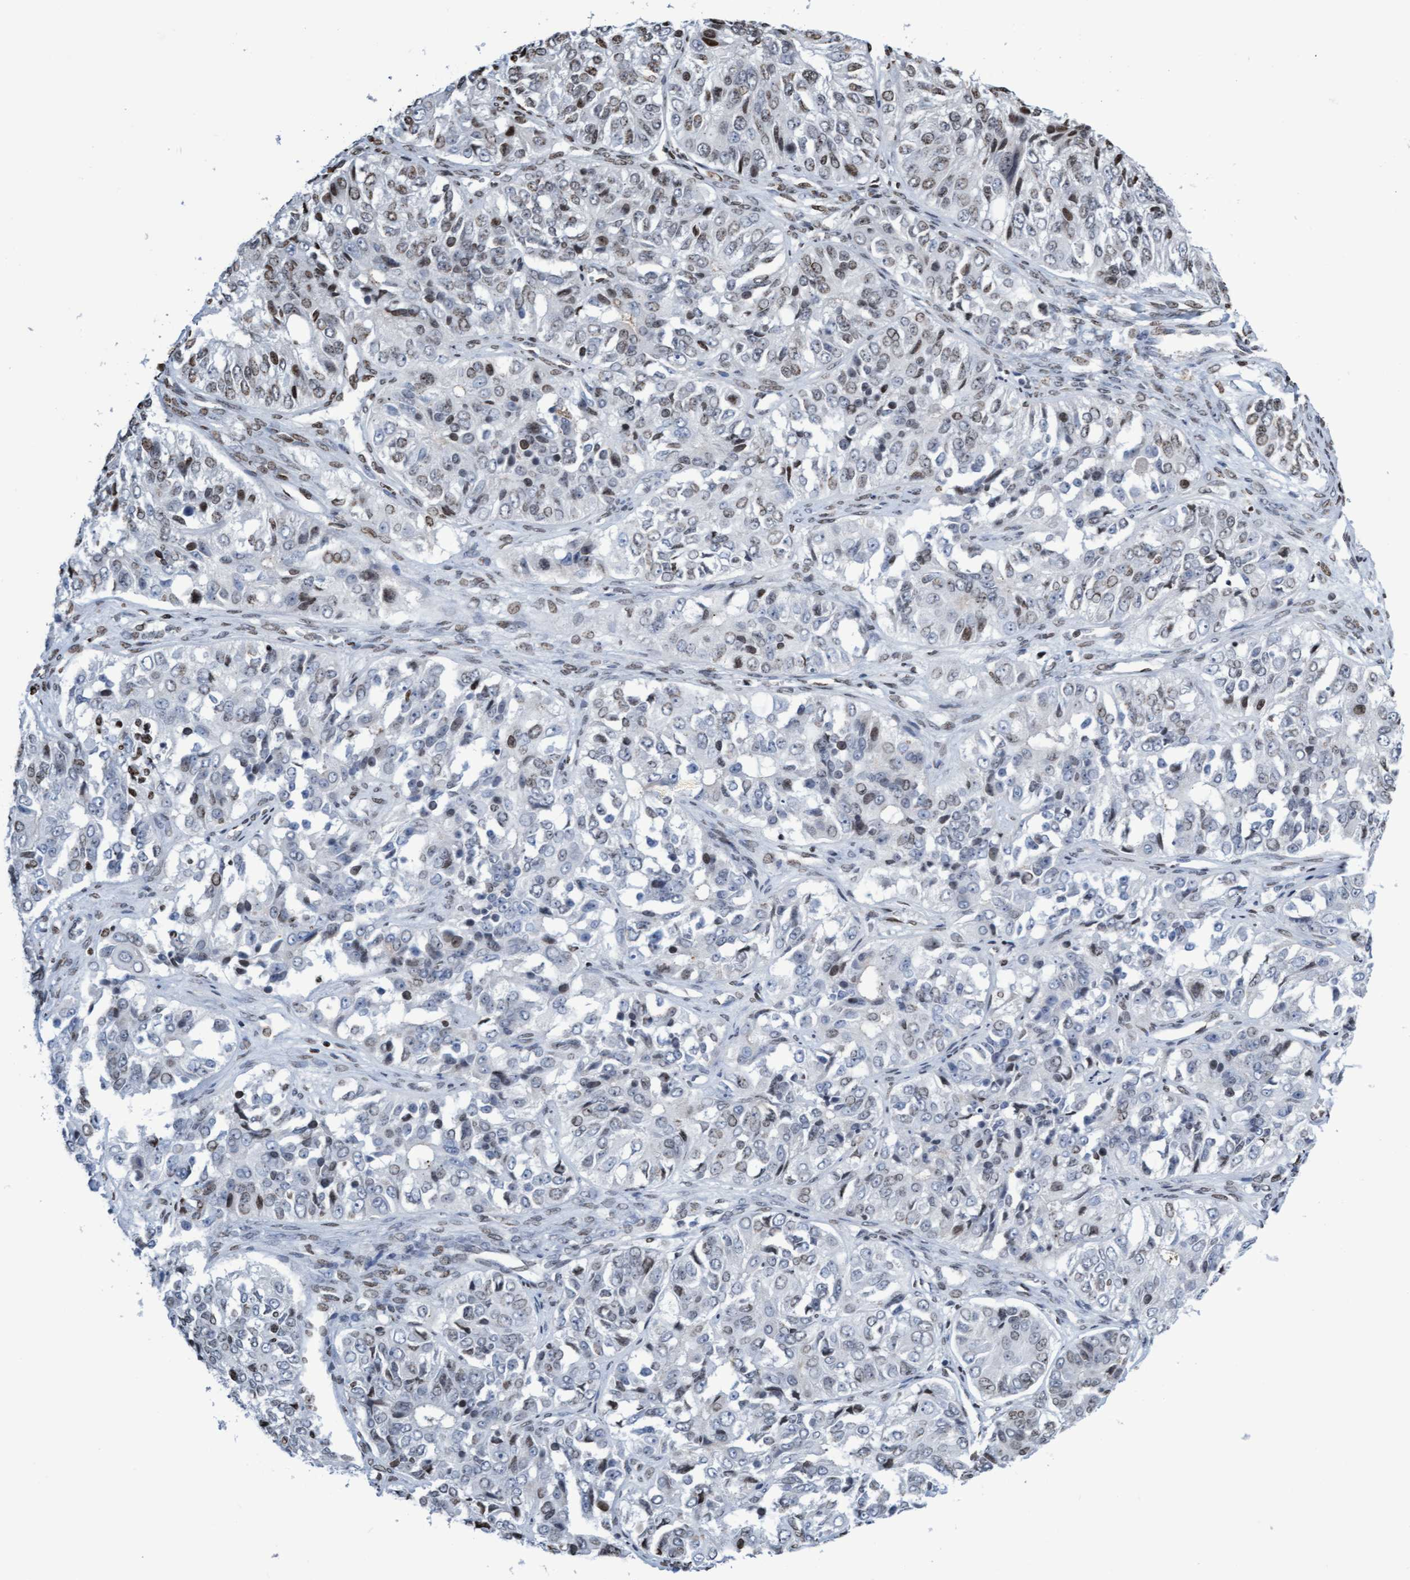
{"staining": {"intensity": "weak", "quantity": "25%-75%", "location": "nuclear"}, "tissue": "ovarian cancer", "cell_type": "Tumor cells", "image_type": "cancer", "snomed": [{"axis": "morphology", "description": "Carcinoma, endometroid"}, {"axis": "topography", "description": "Ovary"}], "caption": "Protein expression by immunohistochemistry (IHC) shows weak nuclear expression in approximately 25%-75% of tumor cells in ovarian cancer (endometroid carcinoma). The staining is performed using DAB brown chromogen to label protein expression. The nuclei are counter-stained blue using hematoxylin.", "gene": "CBX2", "patient": {"sex": "female", "age": 51}}